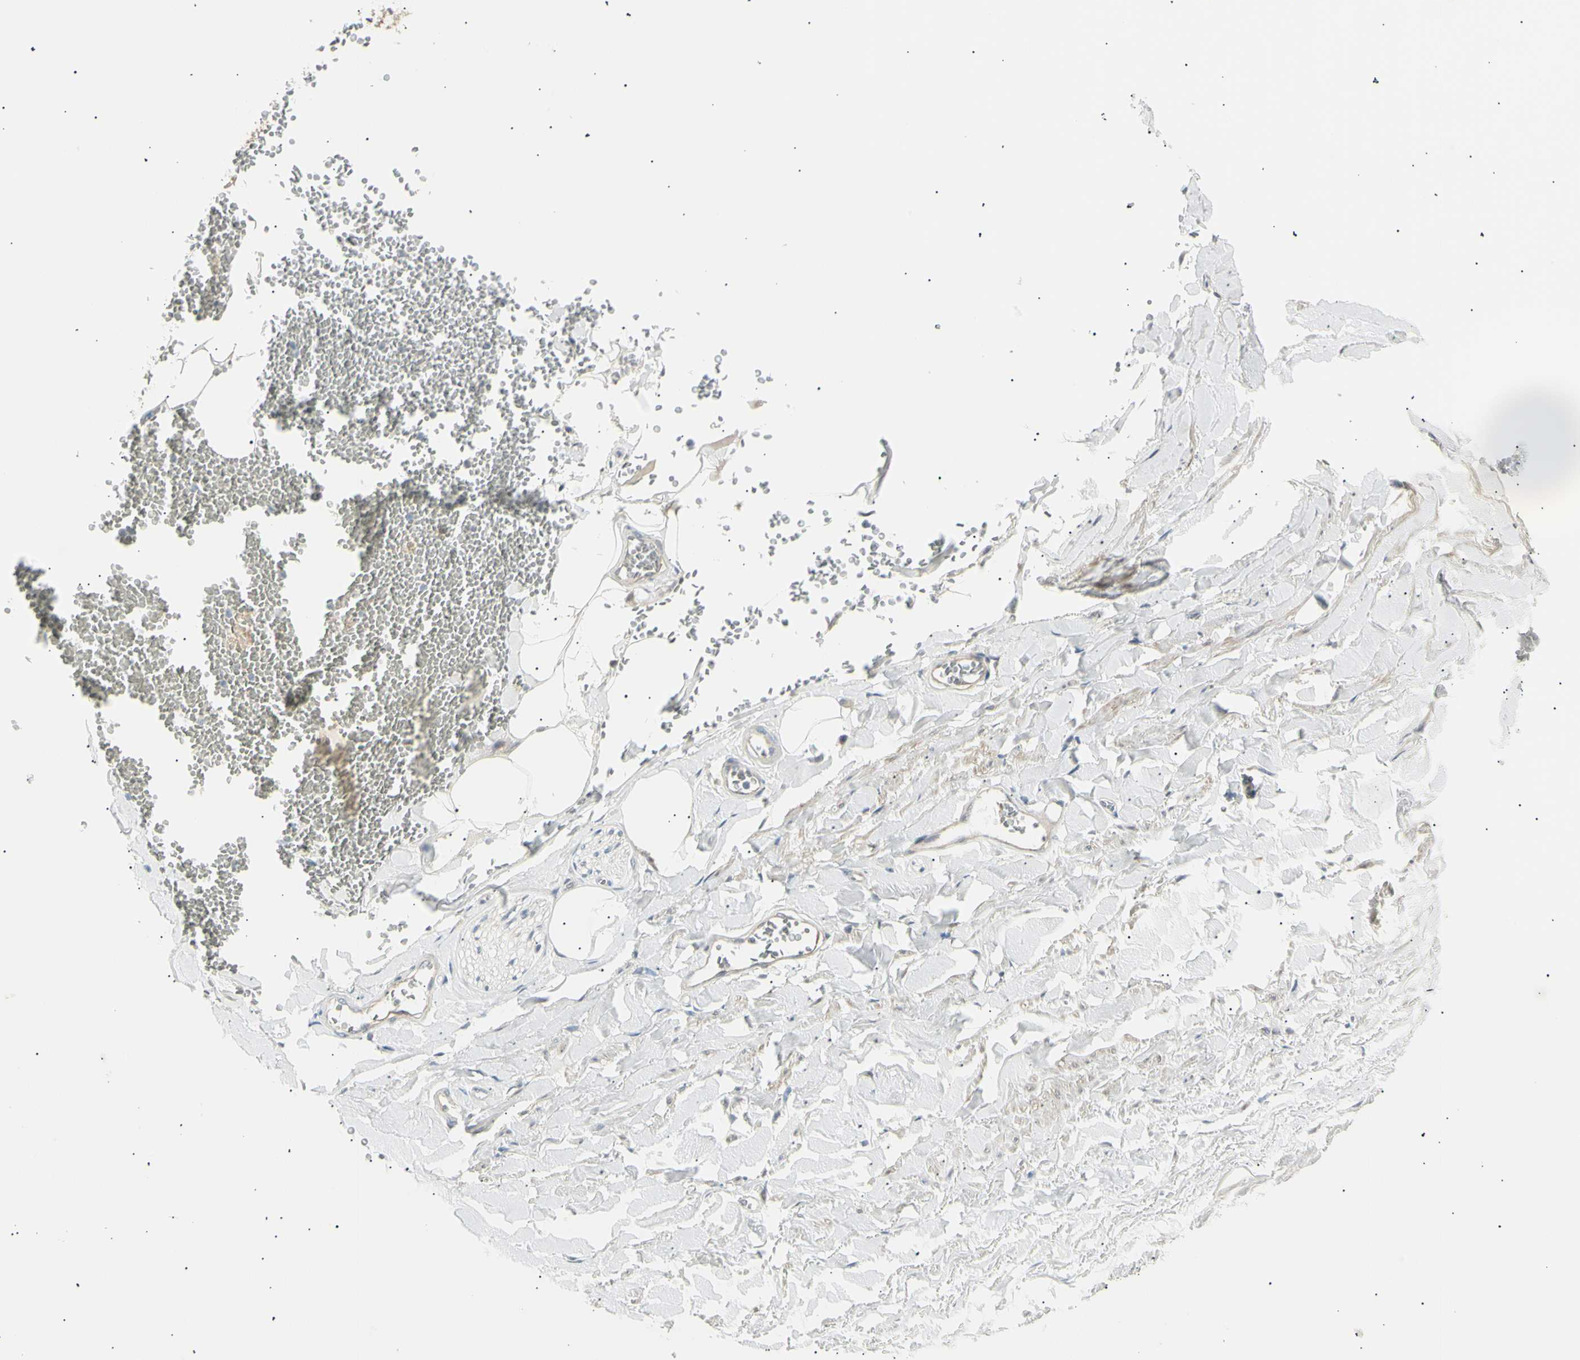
{"staining": {"intensity": "weak", "quantity": "<25%", "location": "cytoplasmic/membranous"}, "tissue": "adipose tissue", "cell_type": "Adipocytes", "image_type": "normal", "snomed": [{"axis": "morphology", "description": "Normal tissue, NOS"}, {"axis": "topography", "description": "Adipose tissue"}, {"axis": "topography", "description": "Peripheral nerve tissue"}], "caption": "High power microscopy image of an immunohistochemistry (IHC) micrograph of unremarkable adipose tissue, revealing no significant positivity in adipocytes.", "gene": "LHPP", "patient": {"sex": "male", "age": 52}}